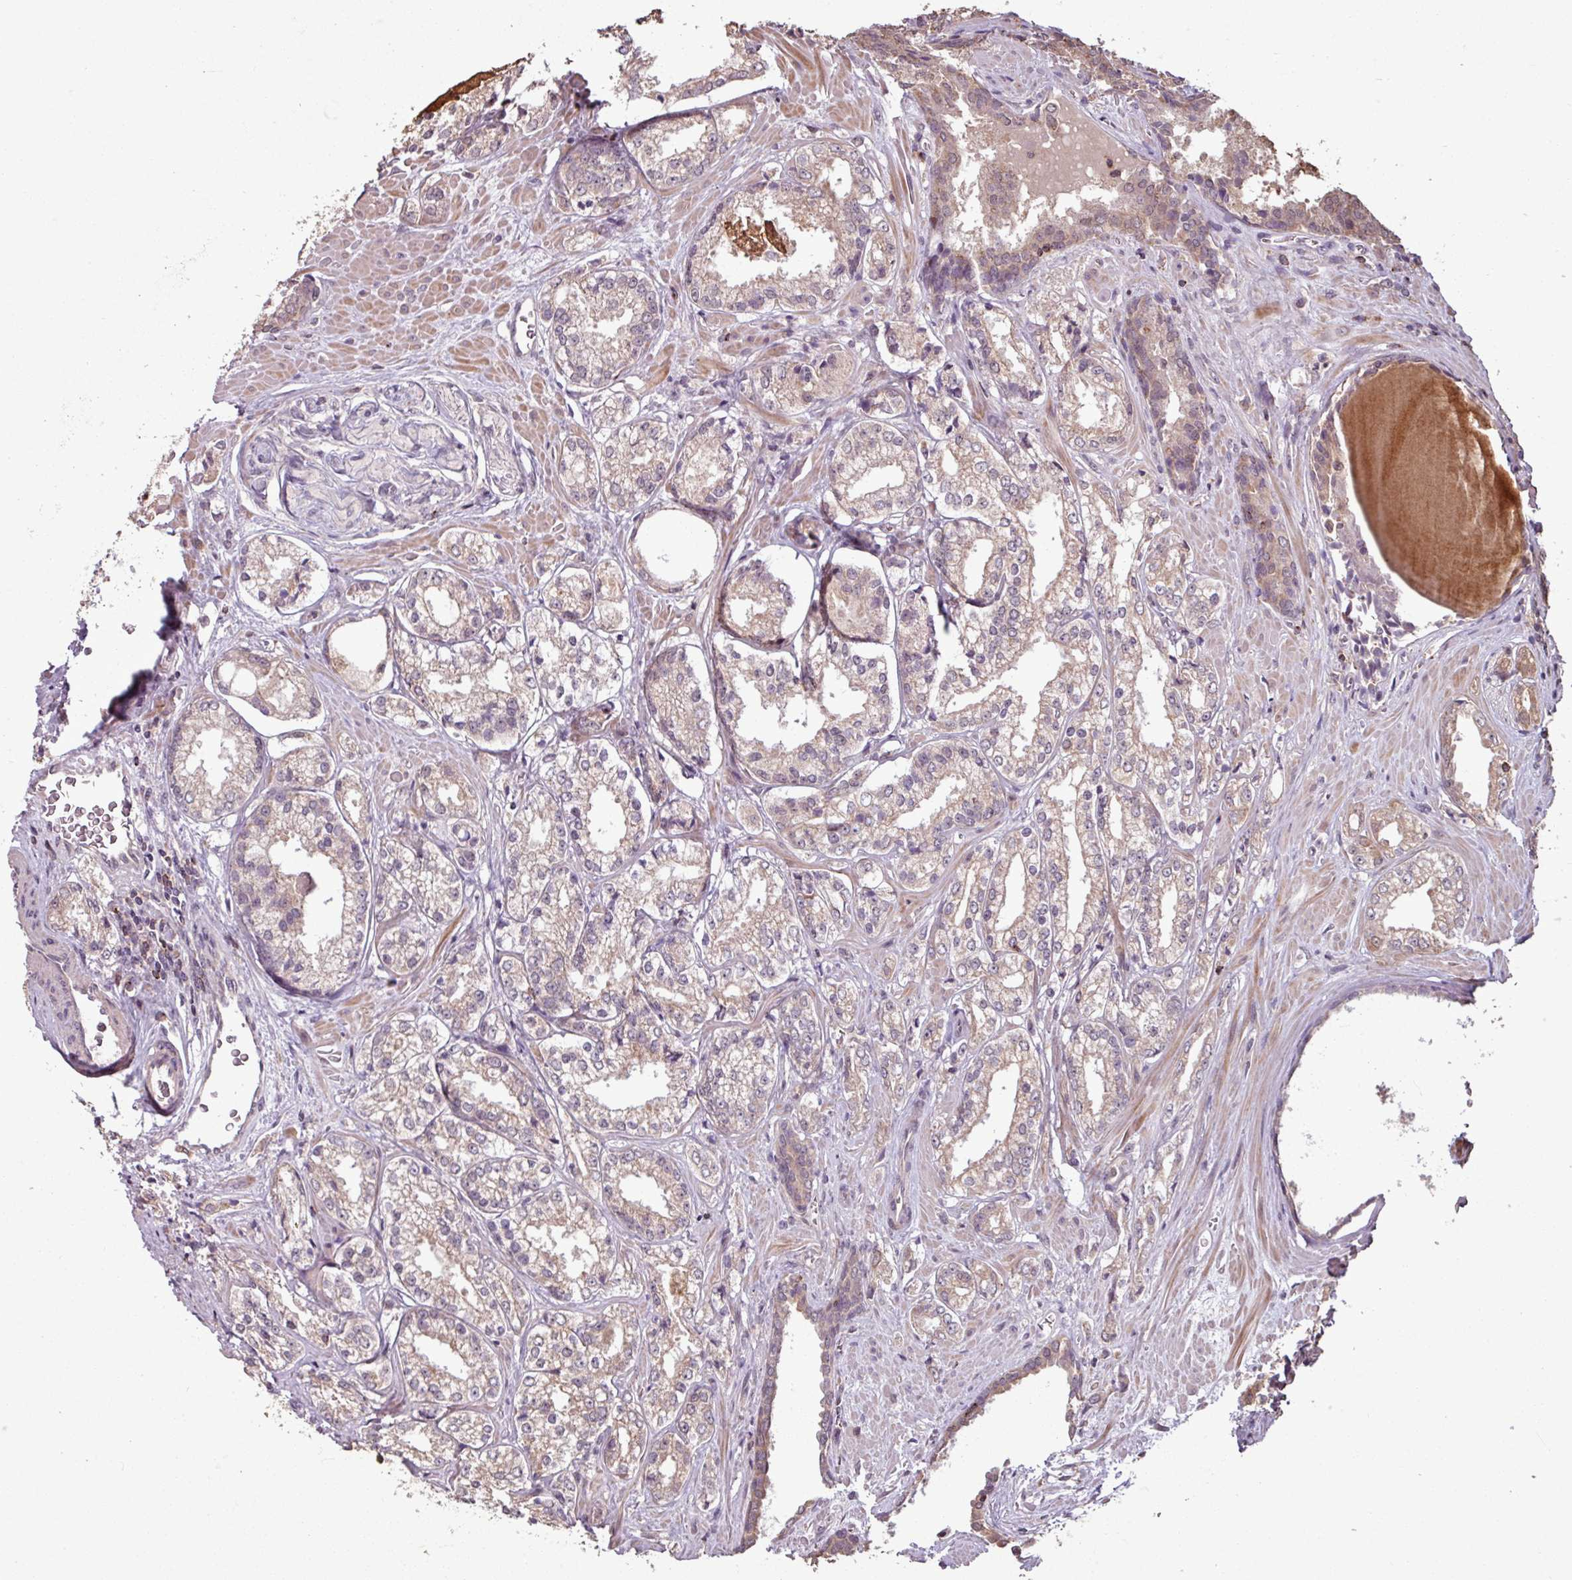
{"staining": {"intensity": "weak", "quantity": "25%-75%", "location": "cytoplasmic/membranous"}, "tissue": "prostate cancer", "cell_type": "Tumor cells", "image_type": "cancer", "snomed": [{"axis": "morphology", "description": "Adenocarcinoma, Low grade"}, {"axis": "topography", "description": "Prostate"}], "caption": "Immunohistochemical staining of human prostate low-grade adenocarcinoma exhibits low levels of weak cytoplasmic/membranous staining in about 25%-75% of tumor cells.", "gene": "OR6B1", "patient": {"sex": "male", "age": 47}}